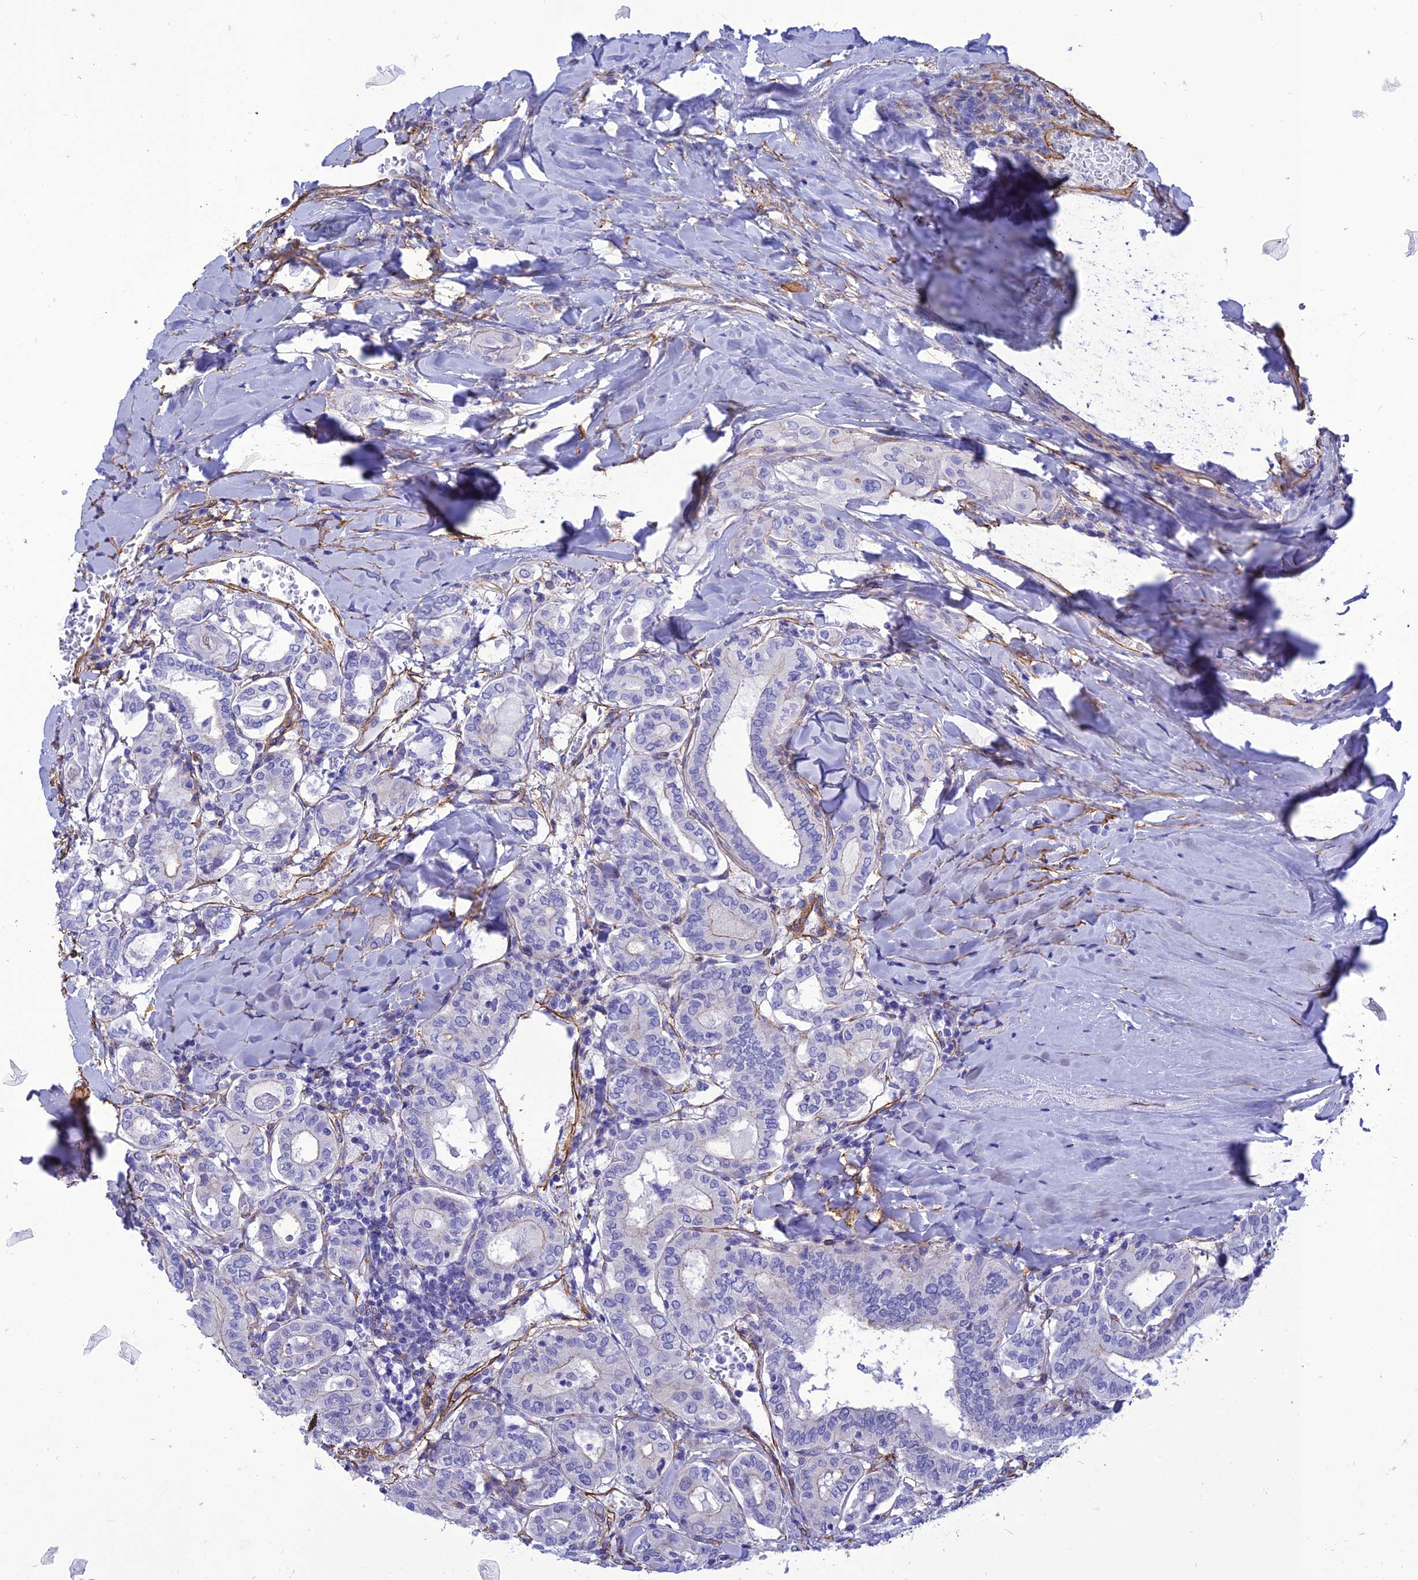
{"staining": {"intensity": "negative", "quantity": "none", "location": "none"}, "tissue": "thyroid cancer", "cell_type": "Tumor cells", "image_type": "cancer", "snomed": [{"axis": "morphology", "description": "Papillary adenocarcinoma, NOS"}, {"axis": "topography", "description": "Thyroid gland"}], "caption": "DAB immunohistochemical staining of thyroid cancer (papillary adenocarcinoma) shows no significant staining in tumor cells.", "gene": "NKD1", "patient": {"sex": "female", "age": 72}}